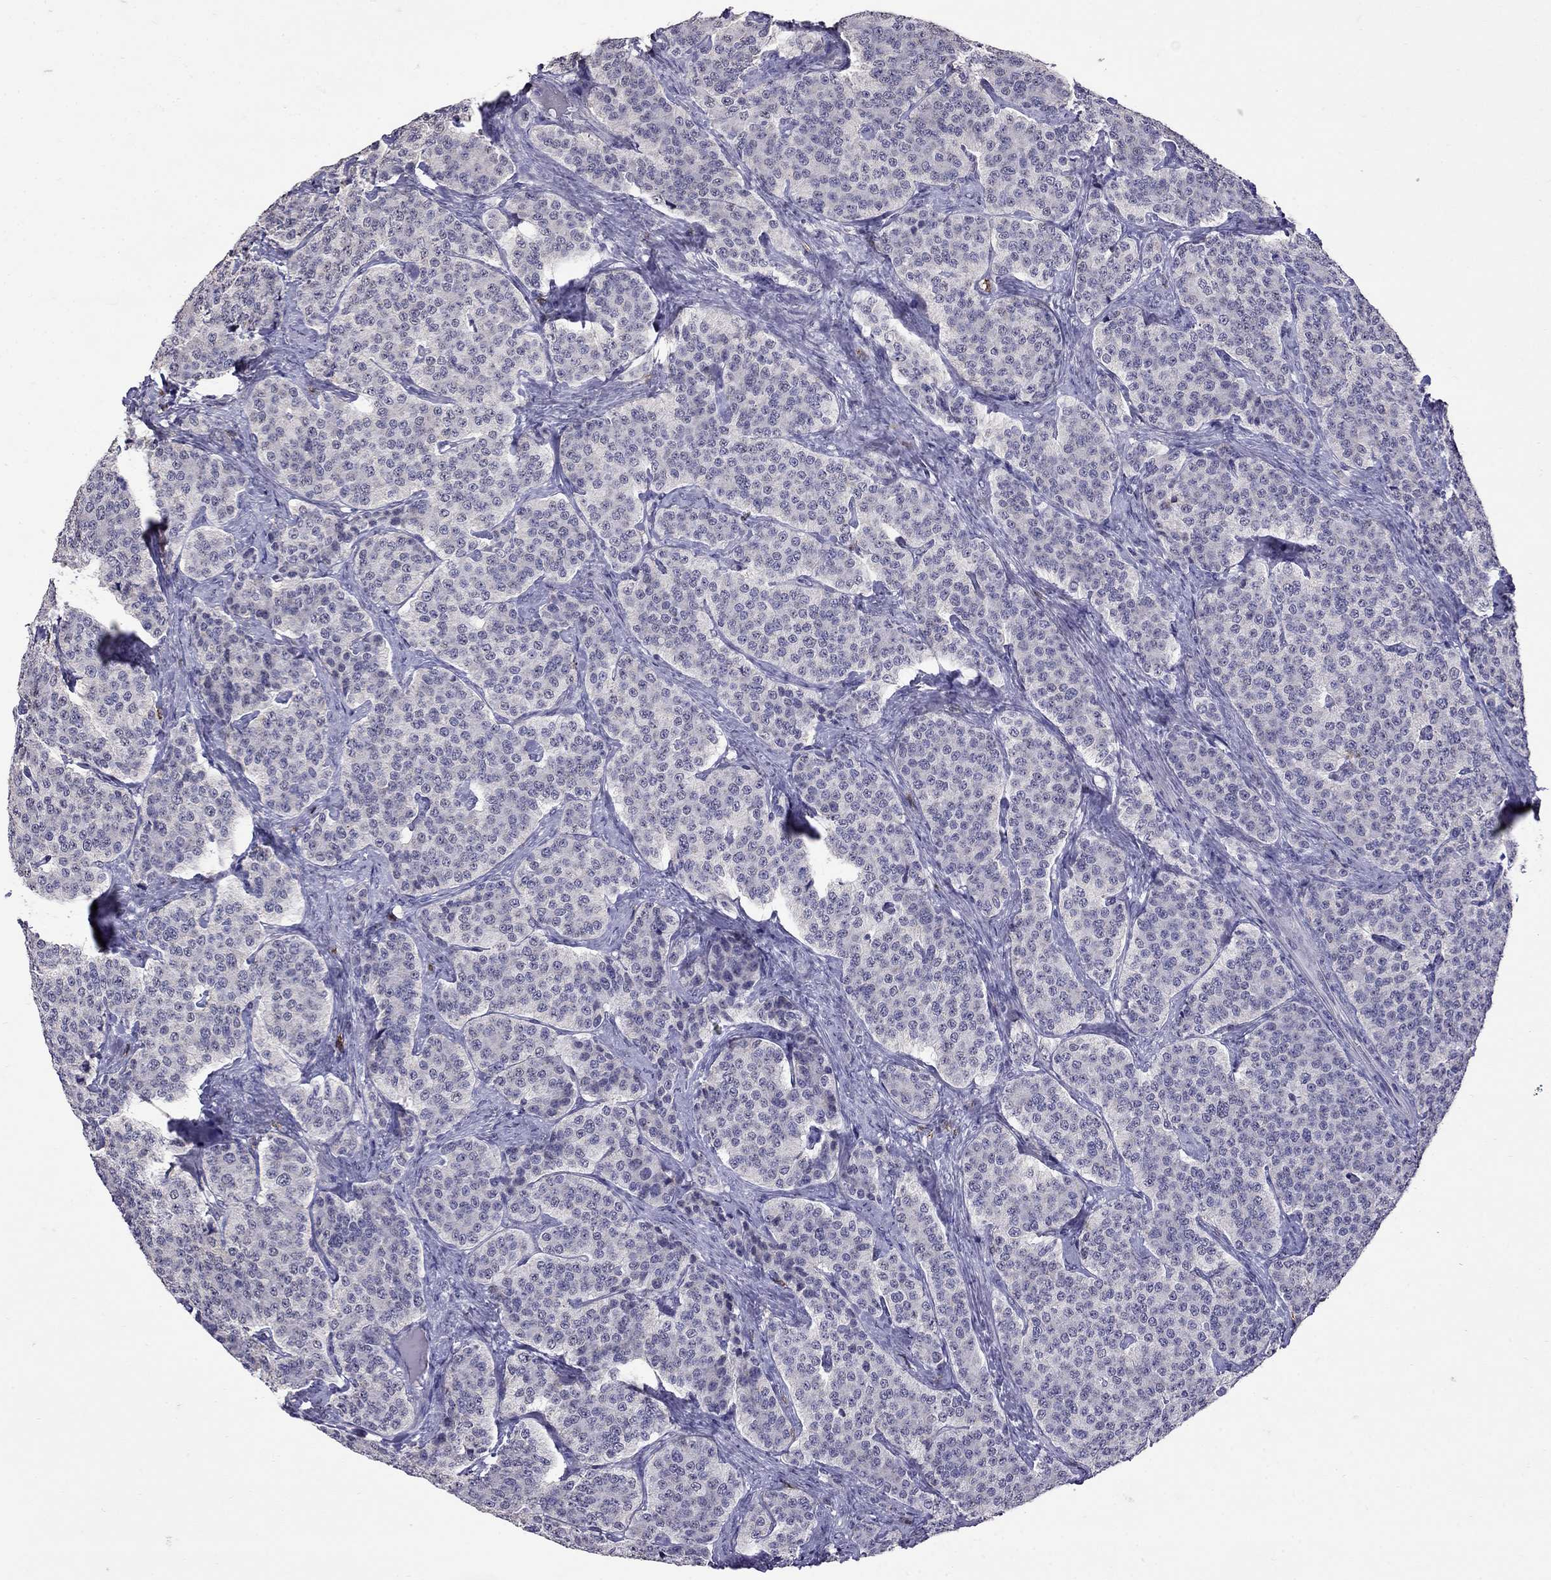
{"staining": {"intensity": "negative", "quantity": "none", "location": "none"}, "tissue": "carcinoid", "cell_type": "Tumor cells", "image_type": "cancer", "snomed": [{"axis": "morphology", "description": "Carcinoid, malignant, NOS"}, {"axis": "topography", "description": "Small intestine"}], "caption": "The immunohistochemistry photomicrograph has no significant positivity in tumor cells of malignant carcinoid tissue.", "gene": "CD8B", "patient": {"sex": "female", "age": 58}}